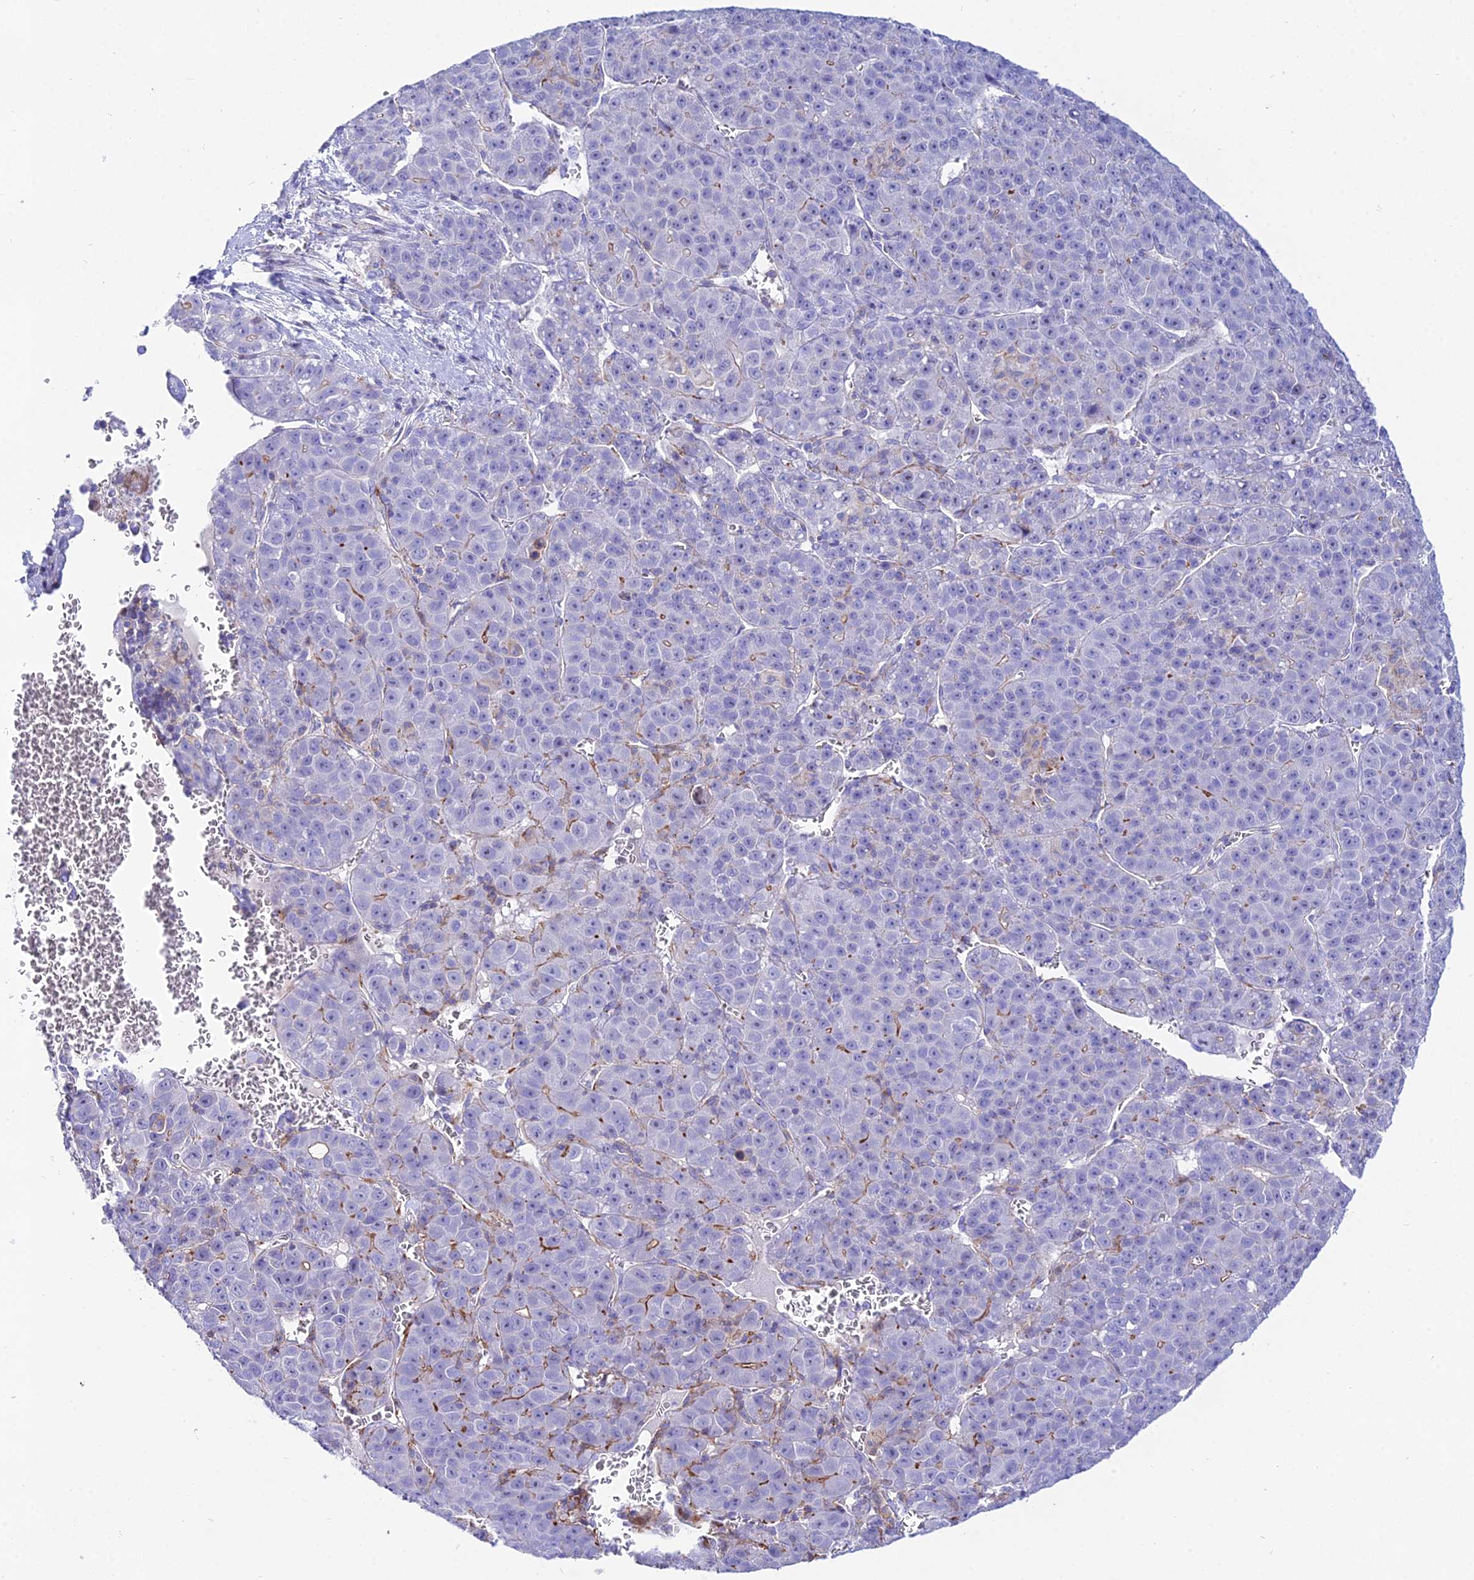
{"staining": {"intensity": "moderate", "quantity": "<25%", "location": "cytoplasmic/membranous"}, "tissue": "liver cancer", "cell_type": "Tumor cells", "image_type": "cancer", "snomed": [{"axis": "morphology", "description": "Carcinoma, Hepatocellular, NOS"}, {"axis": "topography", "description": "Liver"}], "caption": "The photomicrograph reveals immunohistochemical staining of liver hepatocellular carcinoma. There is moderate cytoplasmic/membranous positivity is present in approximately <25% of tumor cells.", "gene": "DLX1", "patient": {"sex": "female", "age": 53}}